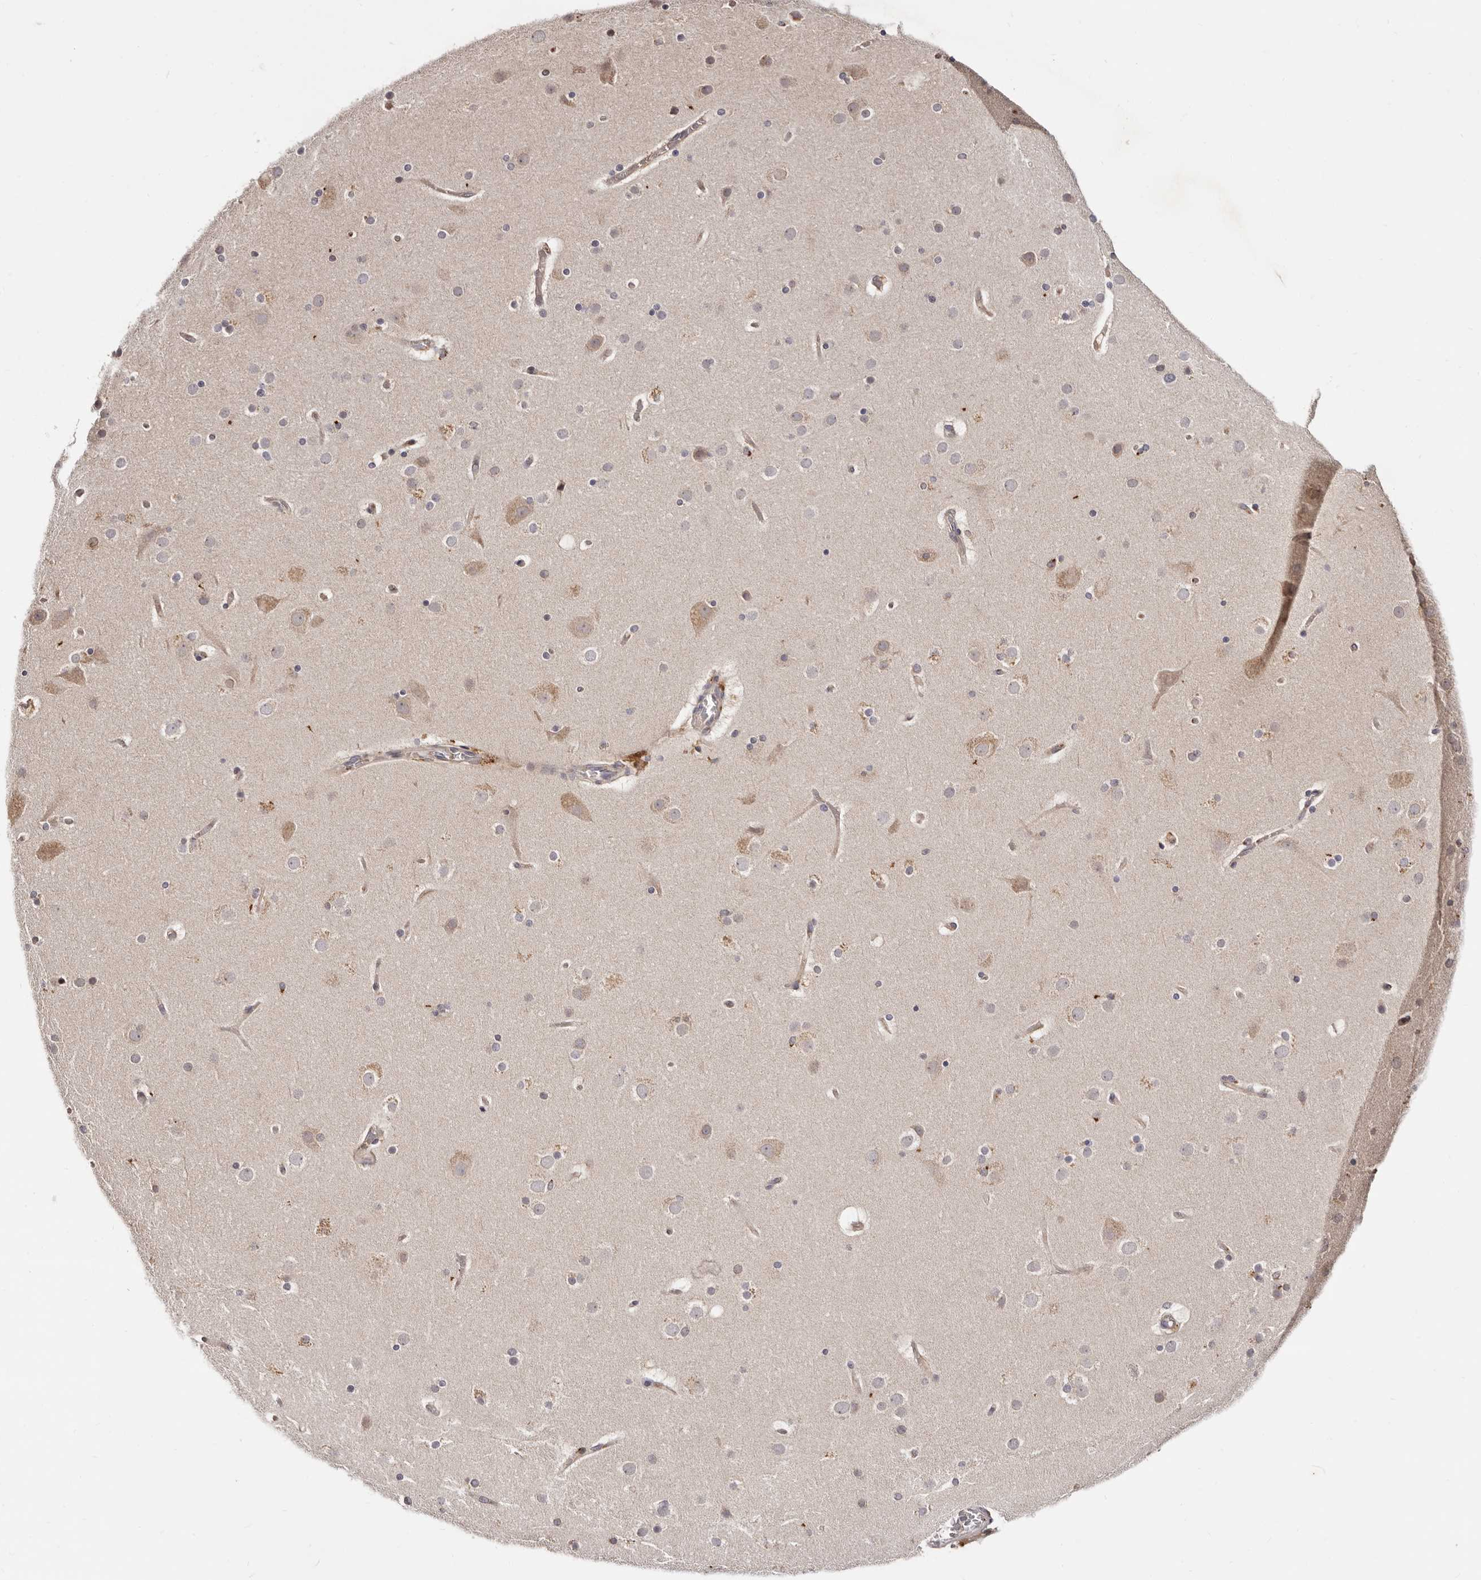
{"staining": {"intensity": "negative", "quantity": "none", "location": "none"}, "tissue": "cerebral cortex", "cell_type": "Endothelial cells", "image_type": "normal", "snomed": [{"axis": "morphology", "description": "Normal tissue, NOS"}, {"axis": "topography", "description": "Cerebral cortex"}], "caption": "Micrograph shows no significant protein expression in endothelial cells of unremarkable cerebral cortex.", "gene": "DACT2", "patient": {"sex": "male", "age": 57}}